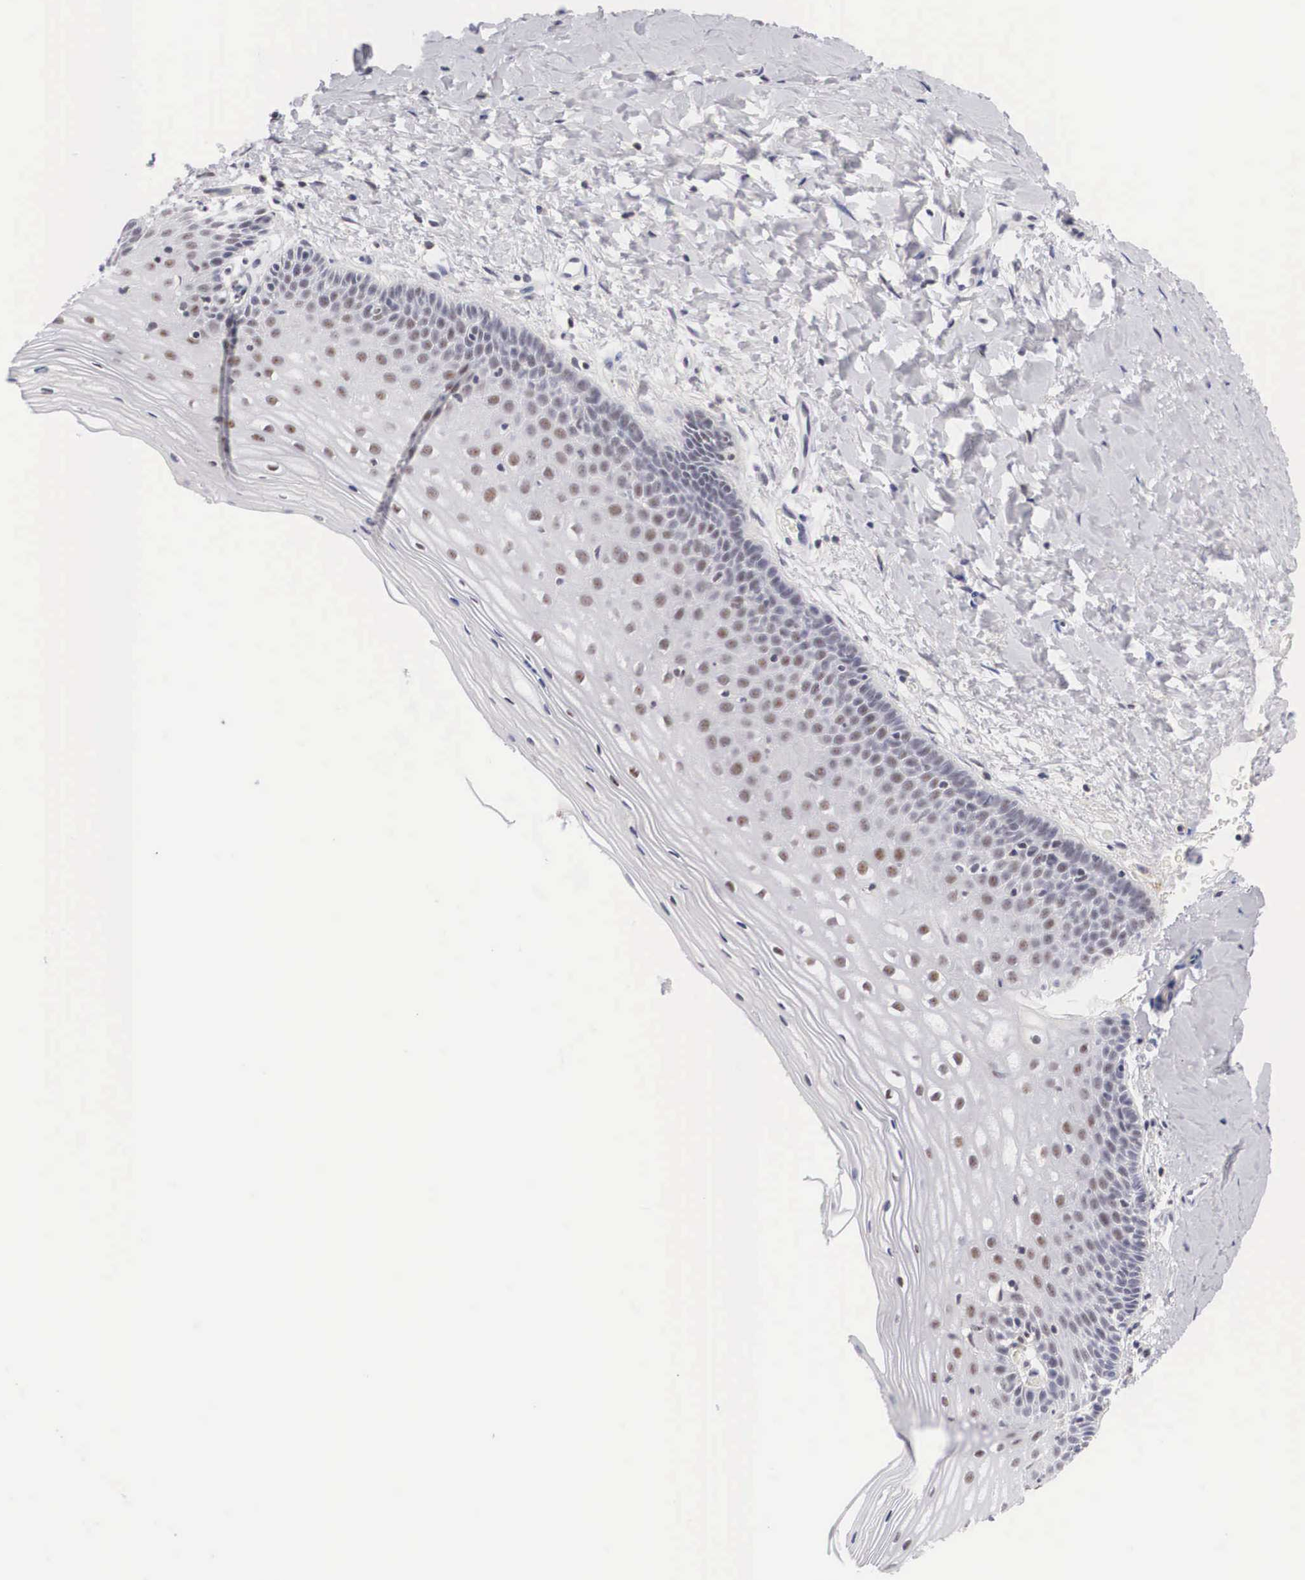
{"staining": {"intensity": "negative", "quantity": "none", "location": "none"}, "tissue": "cervix", "cell_type": "Glandular cells", "image_type": "normal", "snomed": [{"axis": "morphology", "description": "Normal tissue, NOS"}, {"axis": "topography", "description": "Cervix"}], "caption": "Glandular cells are negative for brown protein staining in benign cervix. The staining was performed using DAB to visualize the protein expression in brown, while the nuclei were stained in blue with hematoxylin (Magnification: 20x).", "gene": "FAM47A", "patient": {"sex": "female", "age": 53}}